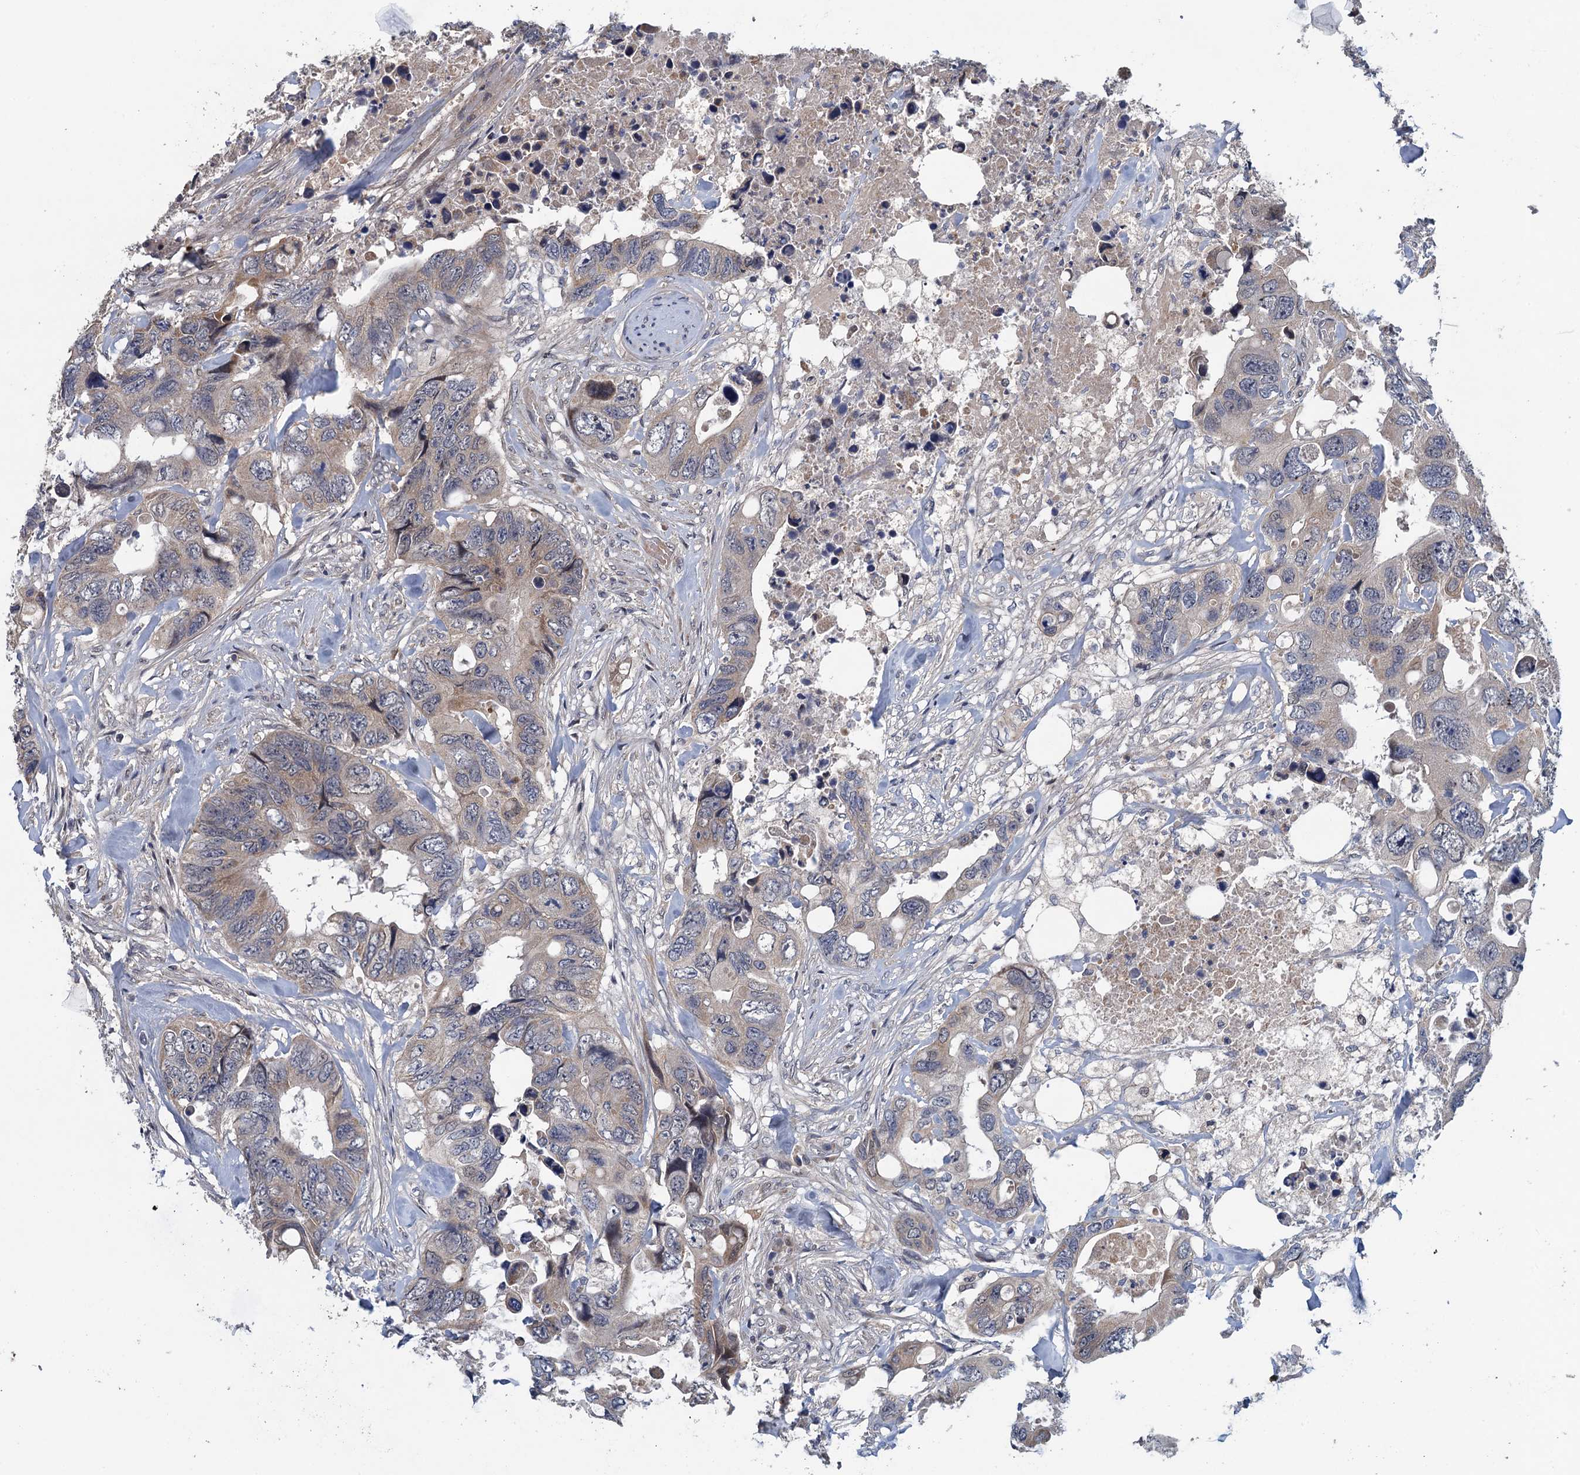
{"staining": {"intensity": "weak", "quantity": "<25%", "location": "cytoplasmic/membranous"}, "tissue": "colorectal cancer", "cell_type": "Tumor cells", "image_type": "cancer", "snomed": [{"axis": "morphology", "description": "Adenocarcinoma, NOS"}, {"axis": "topography", "description": "Rectum"}], "caption": "Human colorectal cancer stained for a protein using immunohistochemistry reveals no expression in tumor cells.", "gene": "MDM1", "patient": {"sex": "male", "age": 57}}